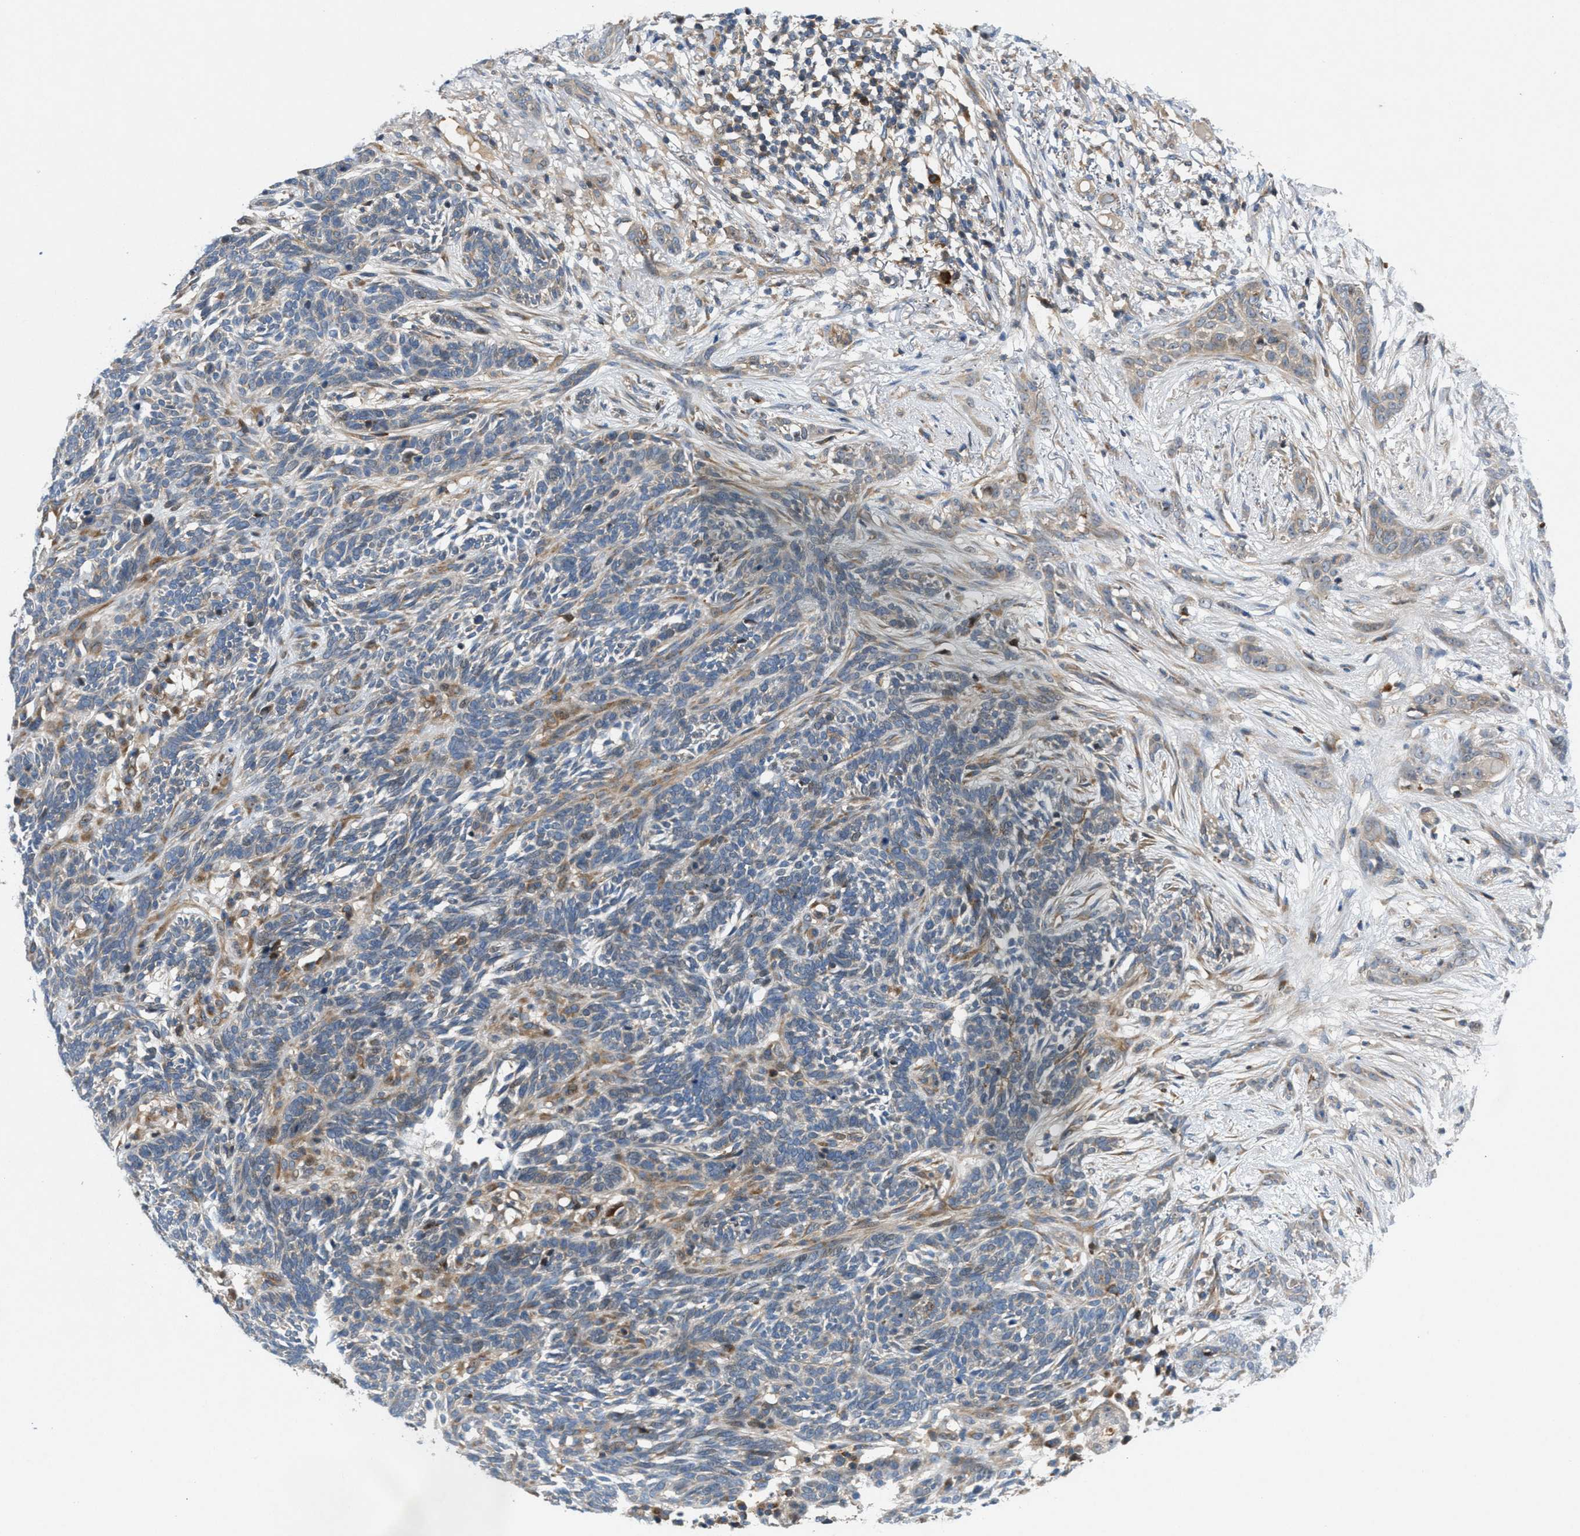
{"staining": {"intensity": "weak", "quantity": "<25%", "location": "cytoplasmic/membranous"}, "tissue": "skin cancer", "cell_type": "Tumor cells", "image_type": "cancer", "snomed": [{"axis": "morphology", "description": "Basal cell carcinoma"}, {"axis": "morphology", "description": "Adnexal tumor, benign"}, {"axis": "topography", "description": "Skin"}], "caption": "The histopathology image reveals no significant expression in tumor cells of skin cancer. Brightfield microscopy of immunohistochemistry (IHC) stained with DAB (3,3'-diaminobenzidine) (brown) and hematoxylin (blue), captured at high magnification.", "gene": "CYB5D1", "patient": {"sex": "female", "age": 42}}